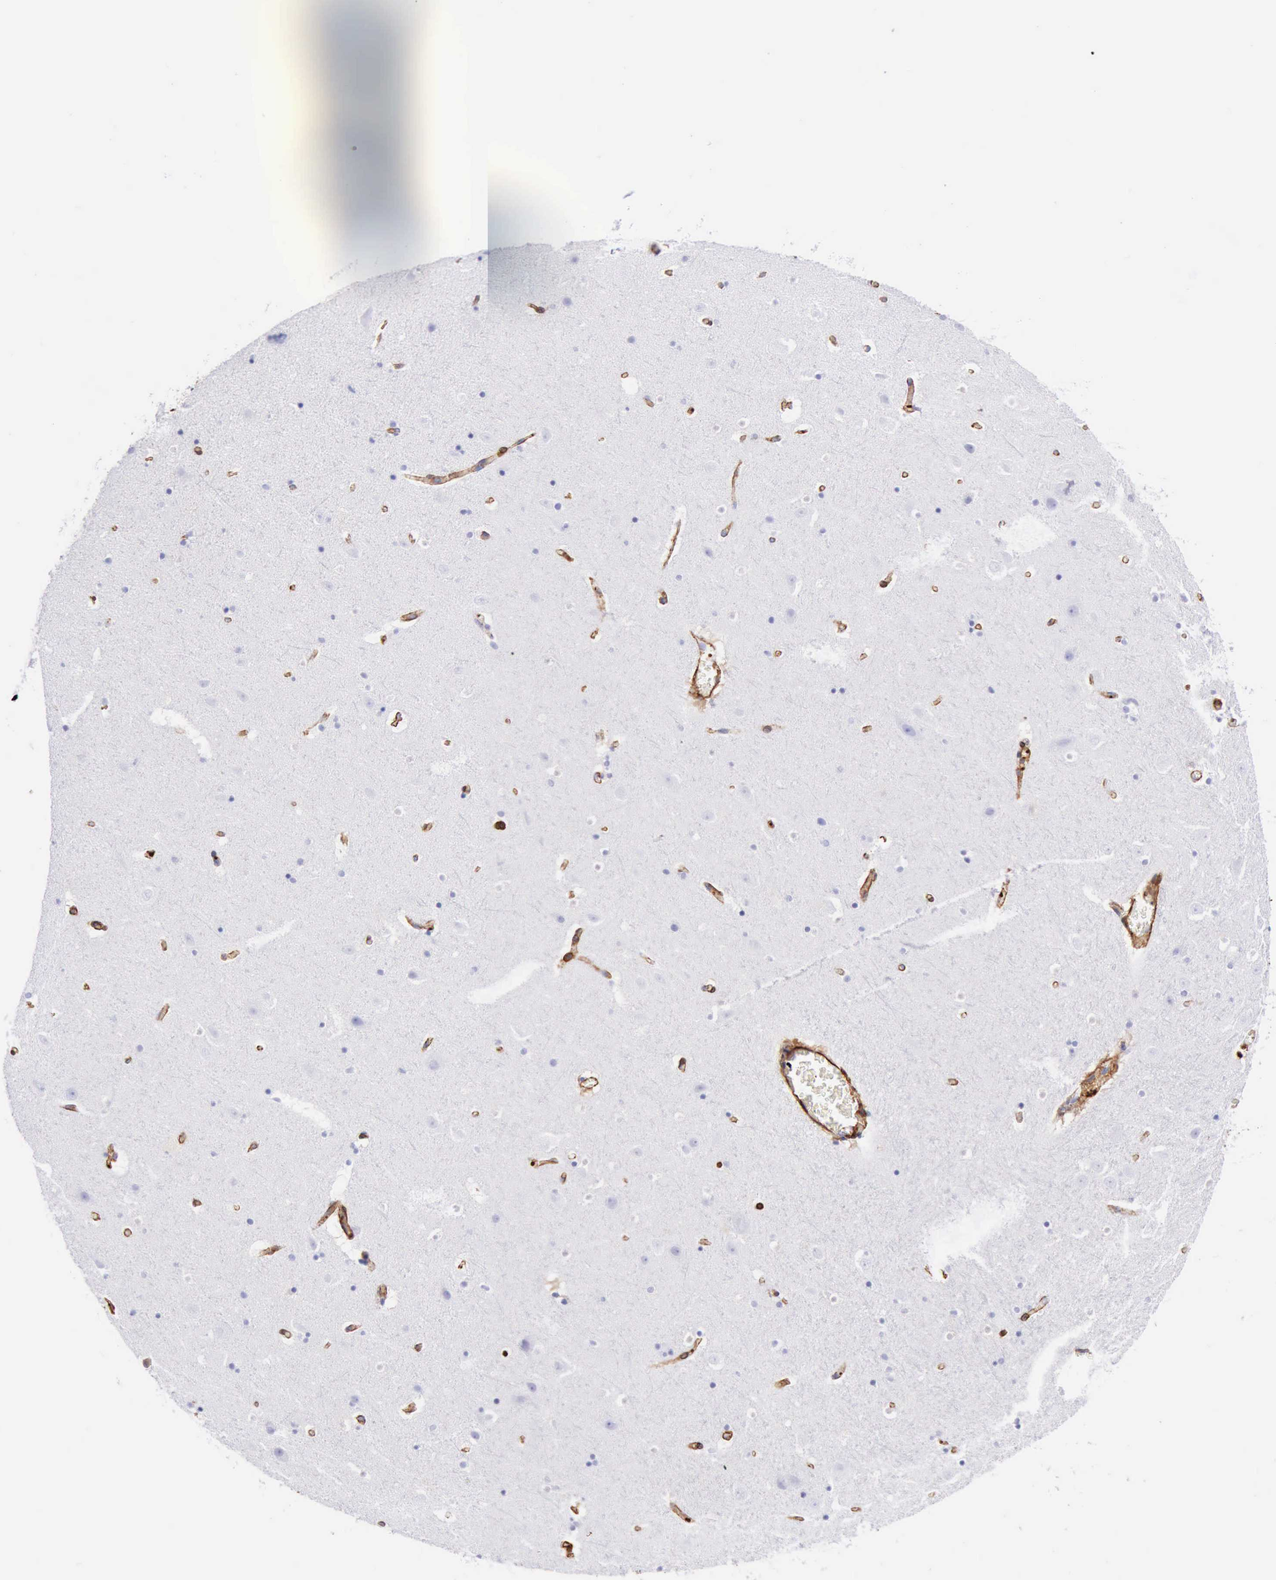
{"staining": {"intensity": "negative", "quantity": "none", "location": "none"}, "tissue": "hippocampus", "cell_type": "Glial cells", "image_type": "normal", "snomed": [{"axis": "morphology", "description": "Normal tissue, NOS"}, {"axis": "topography", "description": "Hippocampus"}], "caption": "The photomicrograph demonstrates no significant expression in glial cells of hippocampus. (Immunohistochemistry (ihc), brightfield microscopy, high magnification).", "gene": "FLNA", "patient": {"sex": "male", "age": 45}}